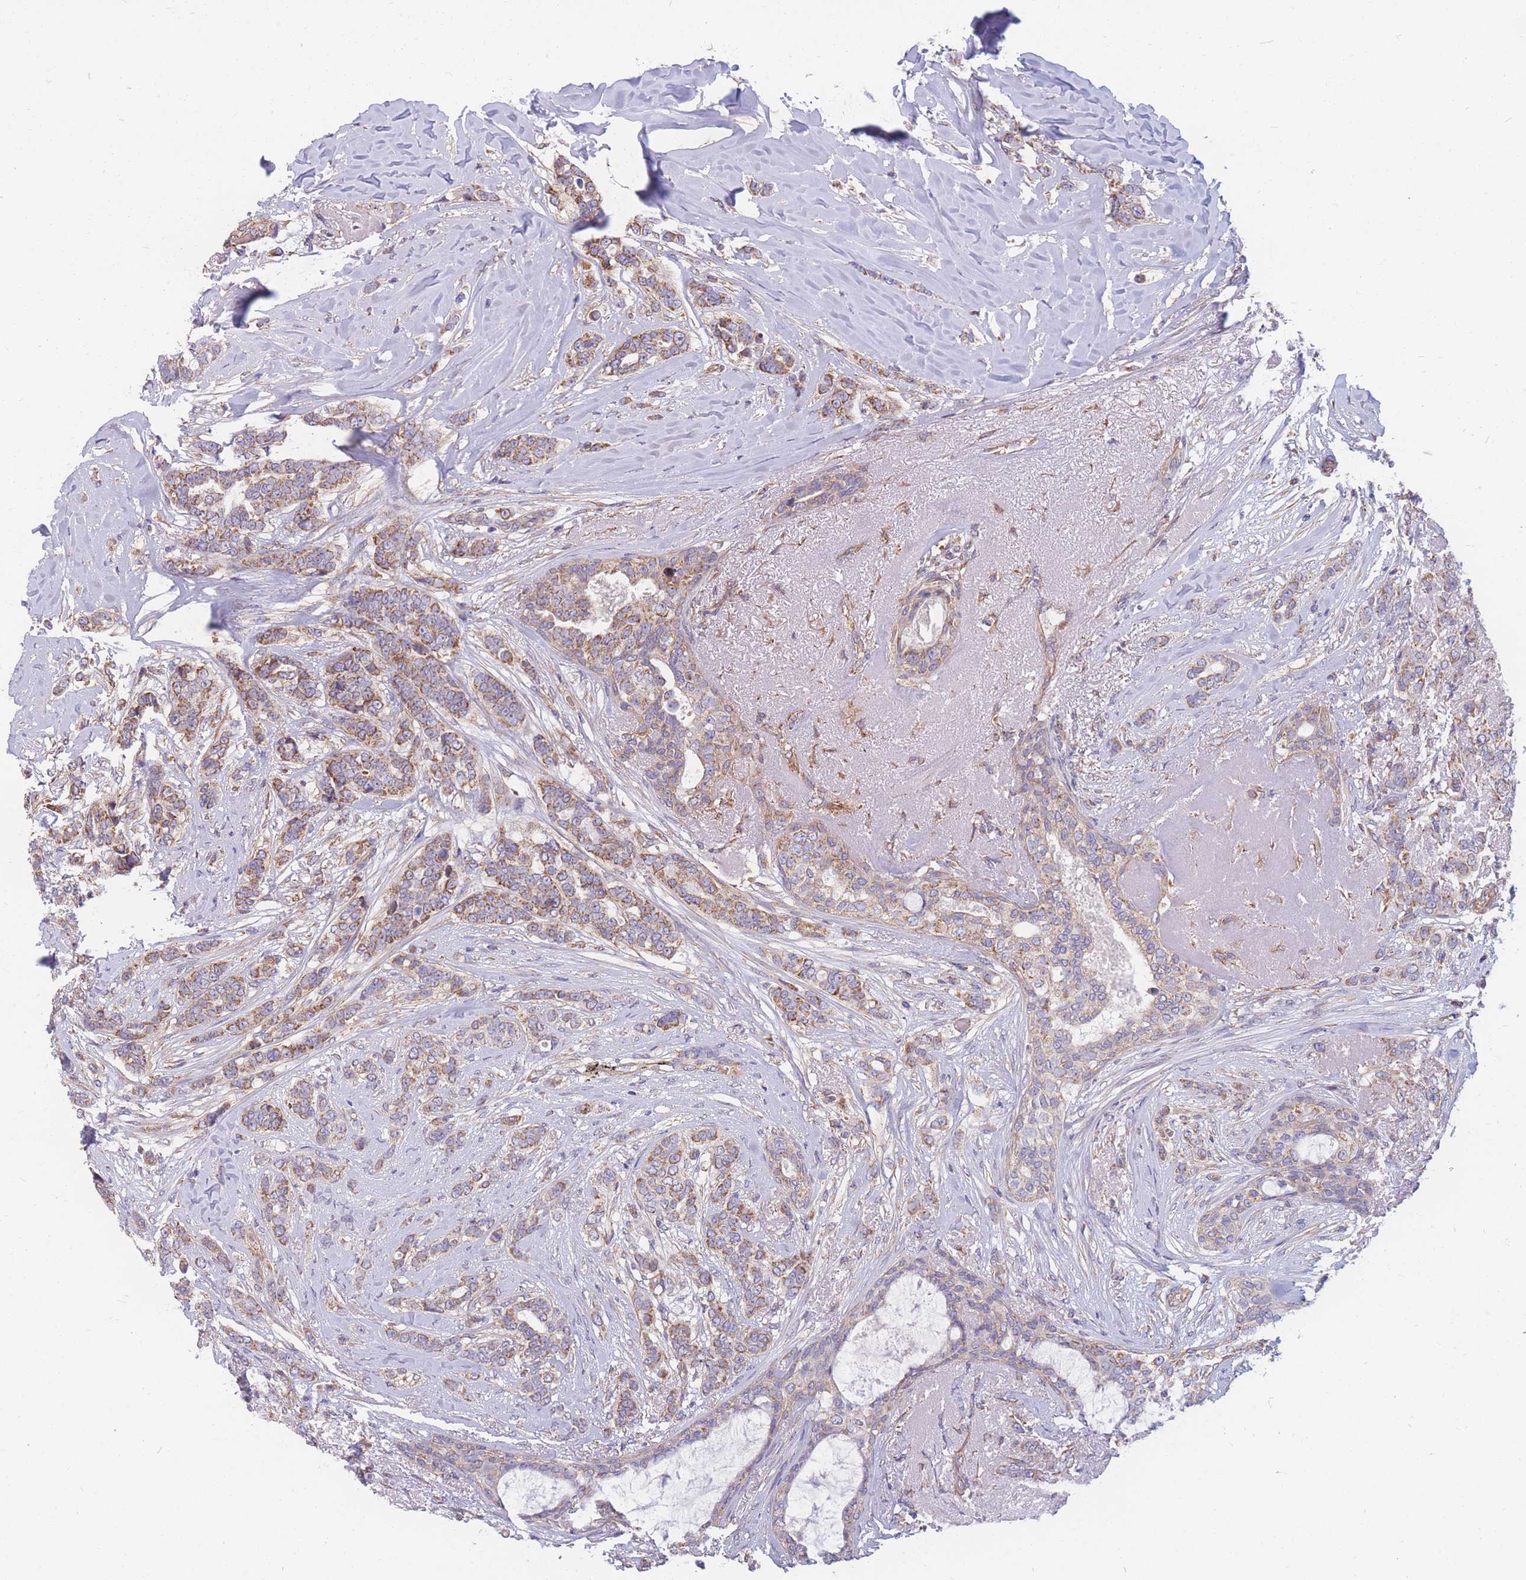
{"staining": {"intensity": "moderate", "quantity": ">75%", "location": "cytoplasmic/membranous"}, "tissue": "breast cancer", "cell_type": "Tumor cells", "image_type": "cancer", "snomed": [{"axis": "morphology", "description": "Lobular carcinoma"}, {"axis": "topography", "description": "Breast"}], "caption": "DAB immunohistochemical staining of human breast cancer (lobular carcinoma) exhibits moderate cytoplasmic/membranous protein positivity in approximately >75% of tumor cells.", "gene": "MRPS9", "patient": {"sex": "female", "age": 51}}